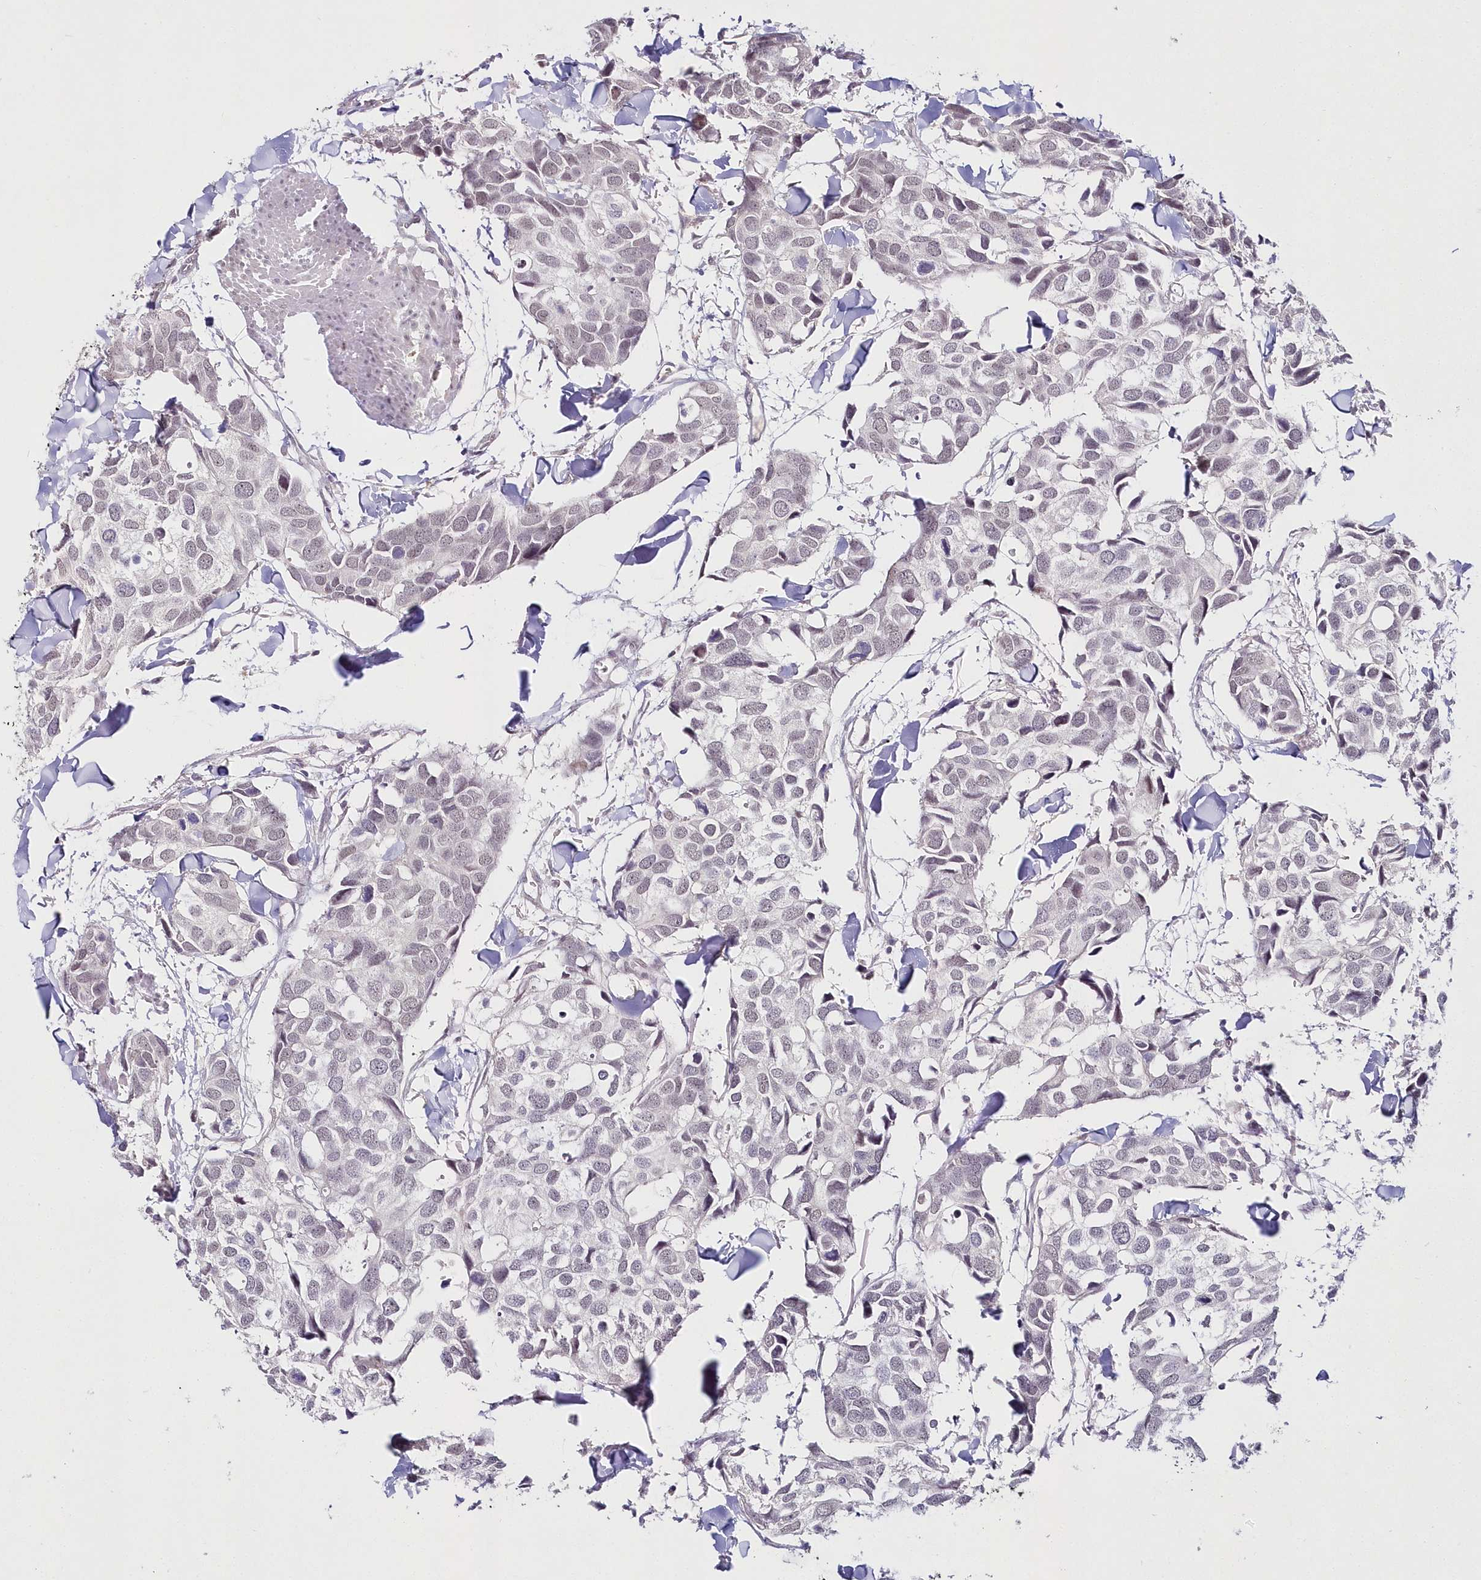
{"staining": {"intensity": "weak", "quantity": "<25%", "location": "nuclear"}, "tissue": "breast cancer", "cell_type": "Tumor cells", "image_type": "cancer", "snomed": [{"axis": "morphology", "description": "Duct carcinoma"}, {"axis": "topography", "description": "Breast"}], "caption": "This is an IHC histopathology image of human invasive ductal carcinoma (breast). There is no staining in tumor cells.", "gene": "HYCC2", "patient": {"sex": "female", "age": 83}}